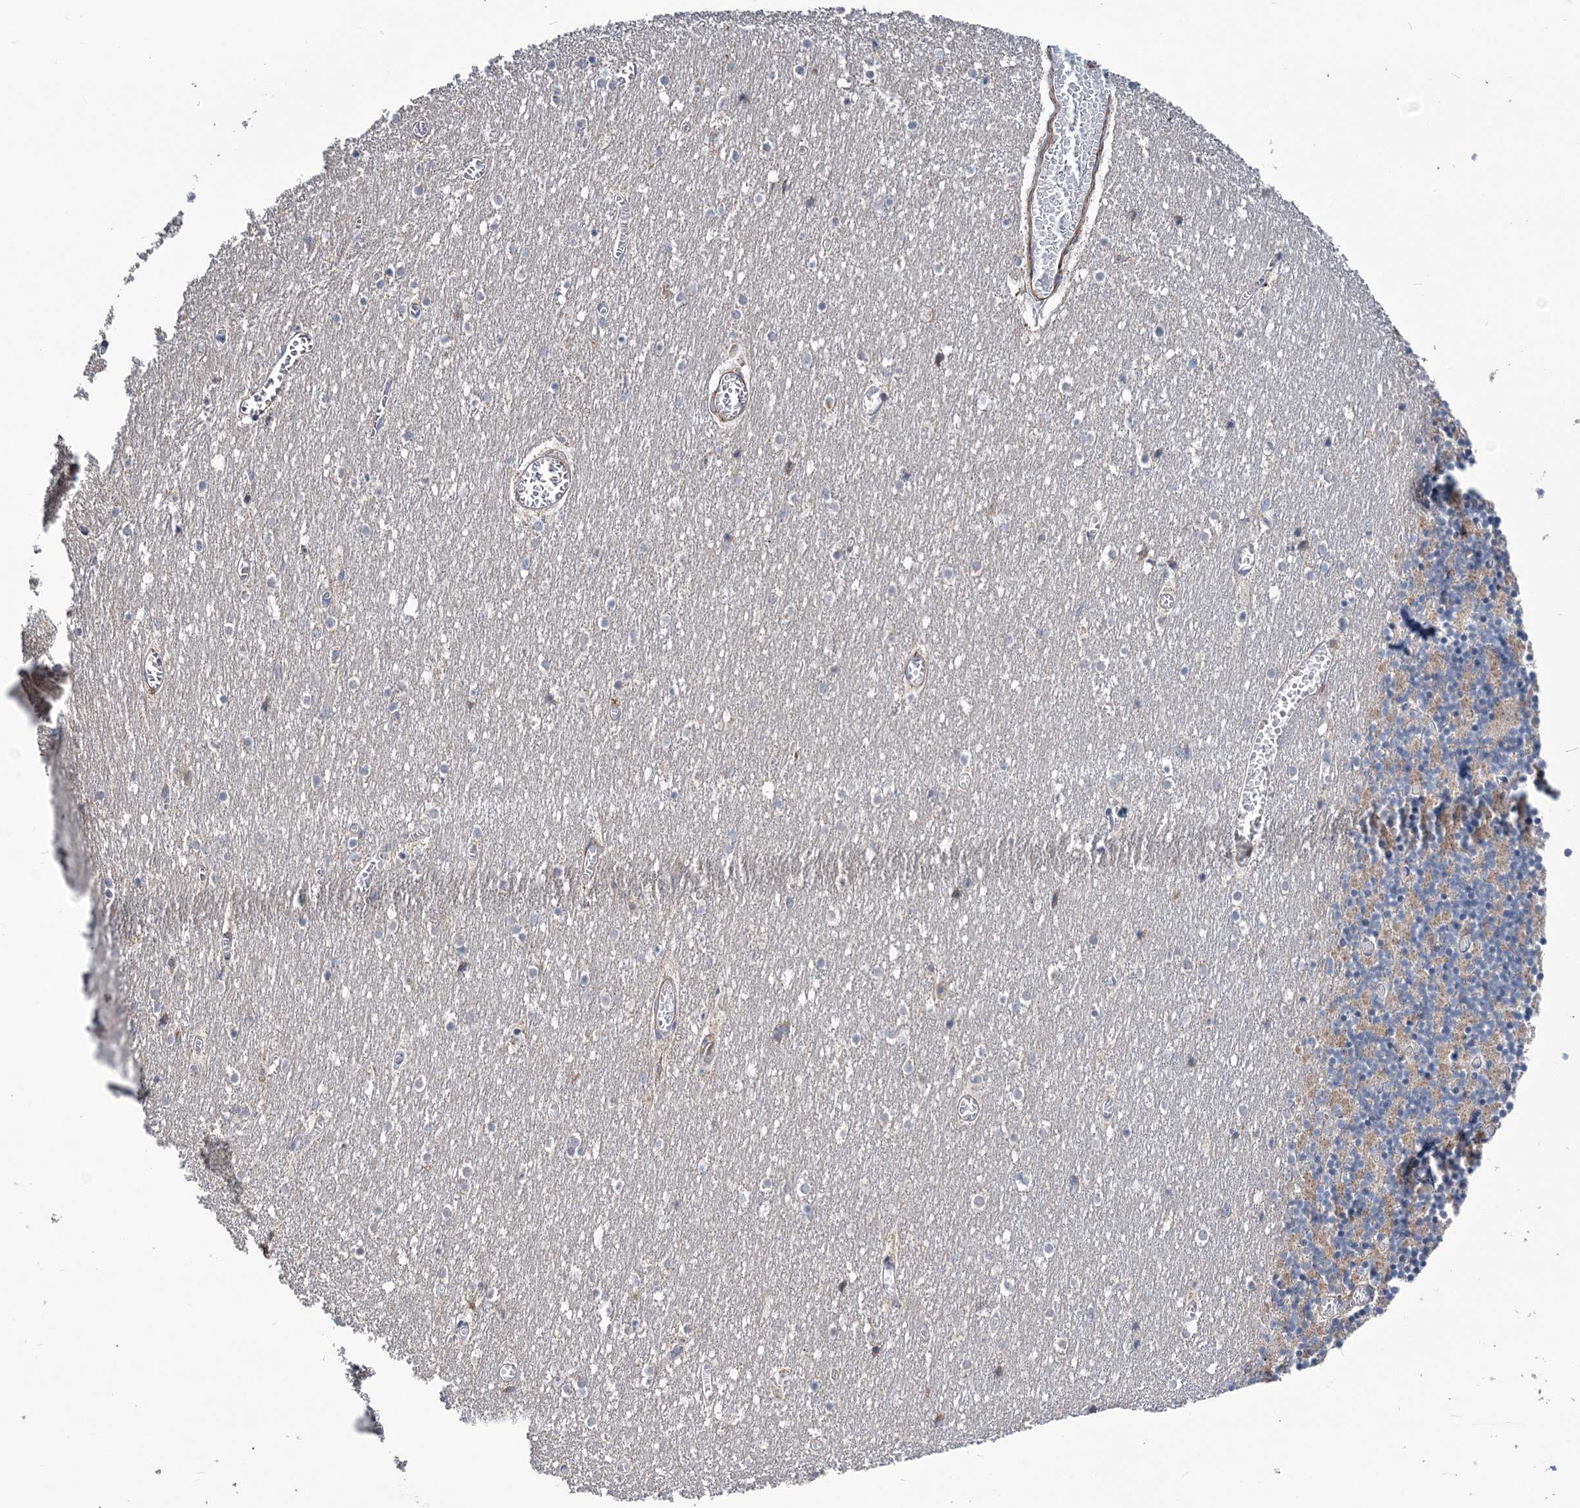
{"staining": {"intensity": "negative", "quantity": "none", "location": "none"}, "tissue": "cerebellum", "cell_type": "Cells in granular layer", "image_type": "normal", "snomed": [{"axis": "morphology", "description": "Normal tissue, NOS"}, {"axis": "topography", "description": "Cerebellum"}], "caption": "The histopathology image reveals no significant expression in cells in granular layer of cerebellum.", "gene": "PPP2R2B", "patient": {"sex": "female", "age": 28}}